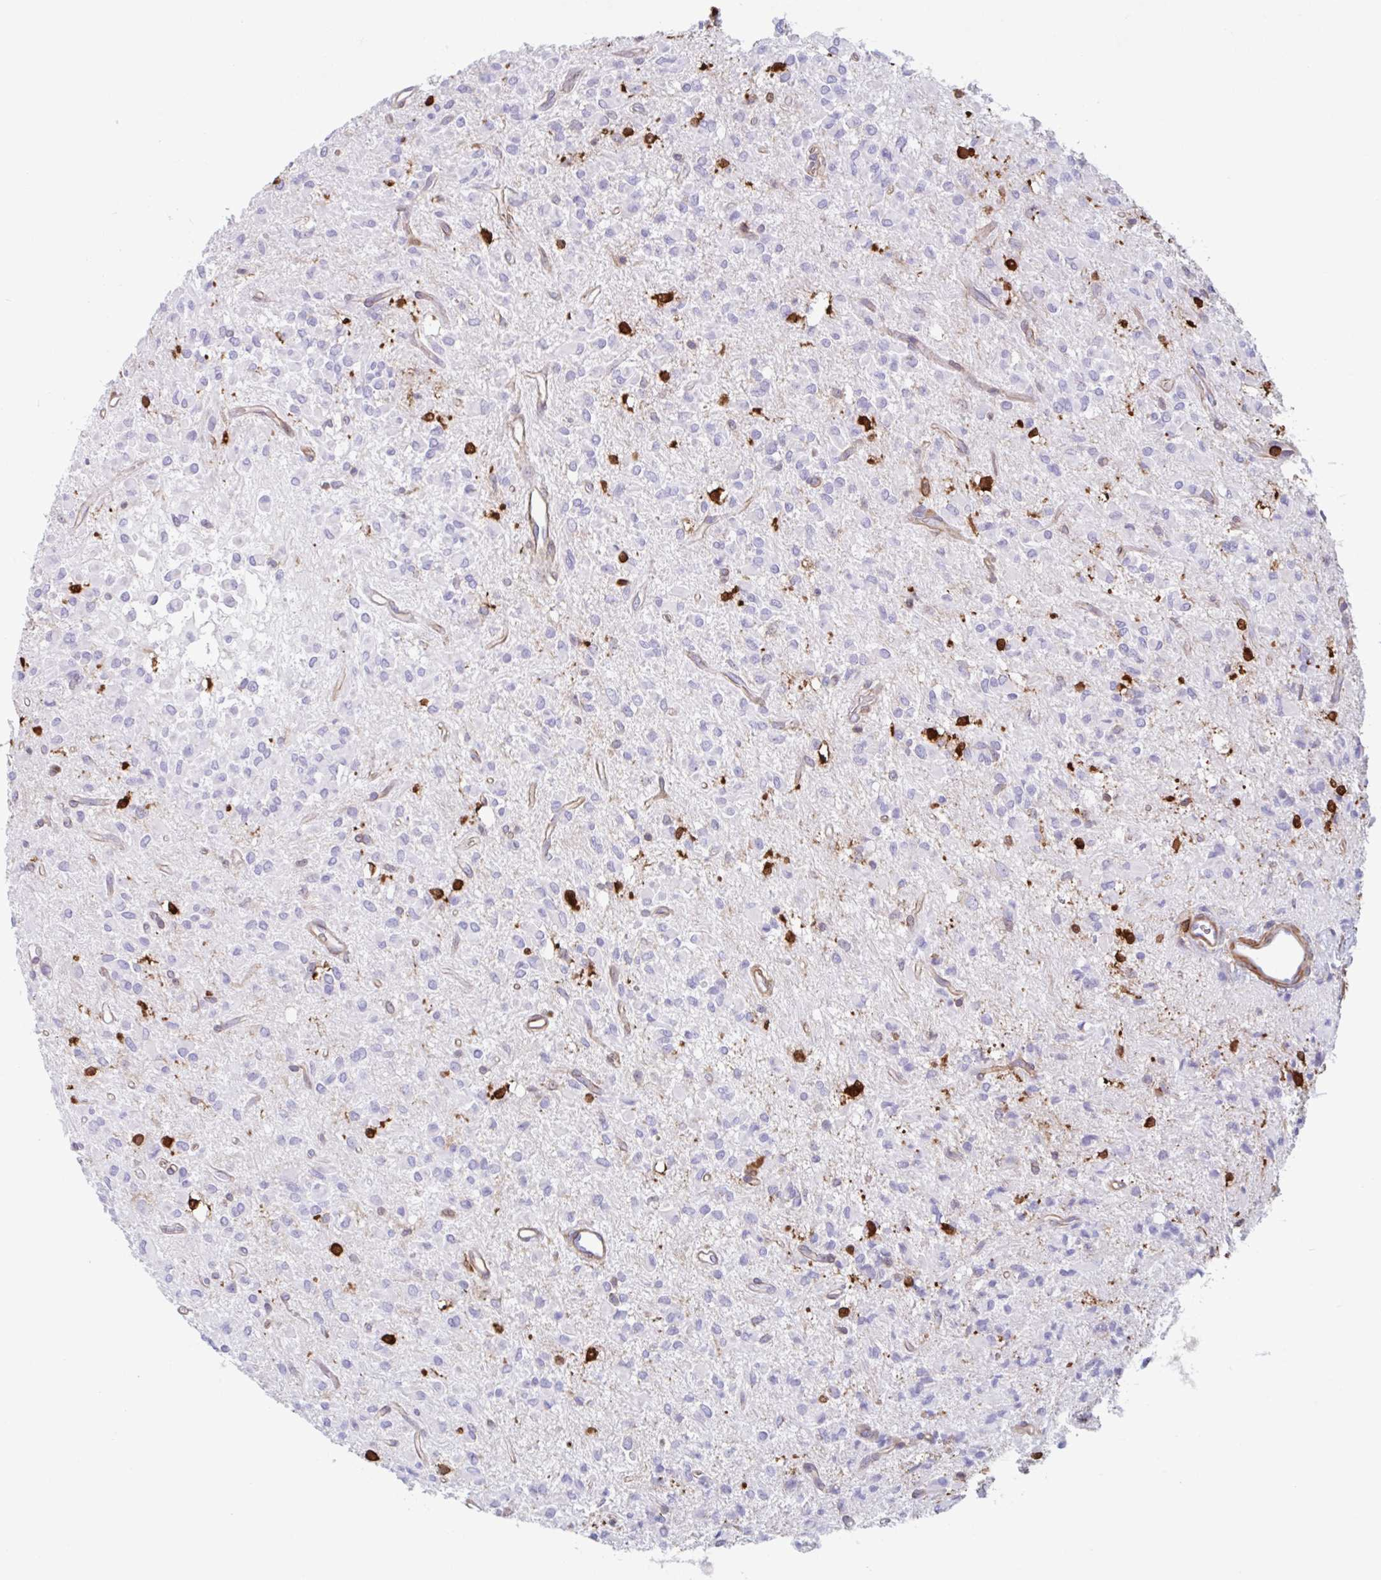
{"staining": {"intensity": "negative", "quantity": "none", "location": "none"}, "tissue": "glioma", "cell_type": "Tumor cells", "image_type": "cancer", "snomed": [{"axis": "morphology", "description": "Glioma, malignant, Low grade"}, {"axis": "topography", "description": "Brain"}], "caption": "Human low-grade glioma (malignant) stained for a protein using immunohistochemistry (IHC) exhibits no positivity in tumor cells.", "gene": "EFHD1", "patient": {"sex": "female", "age": 33}}